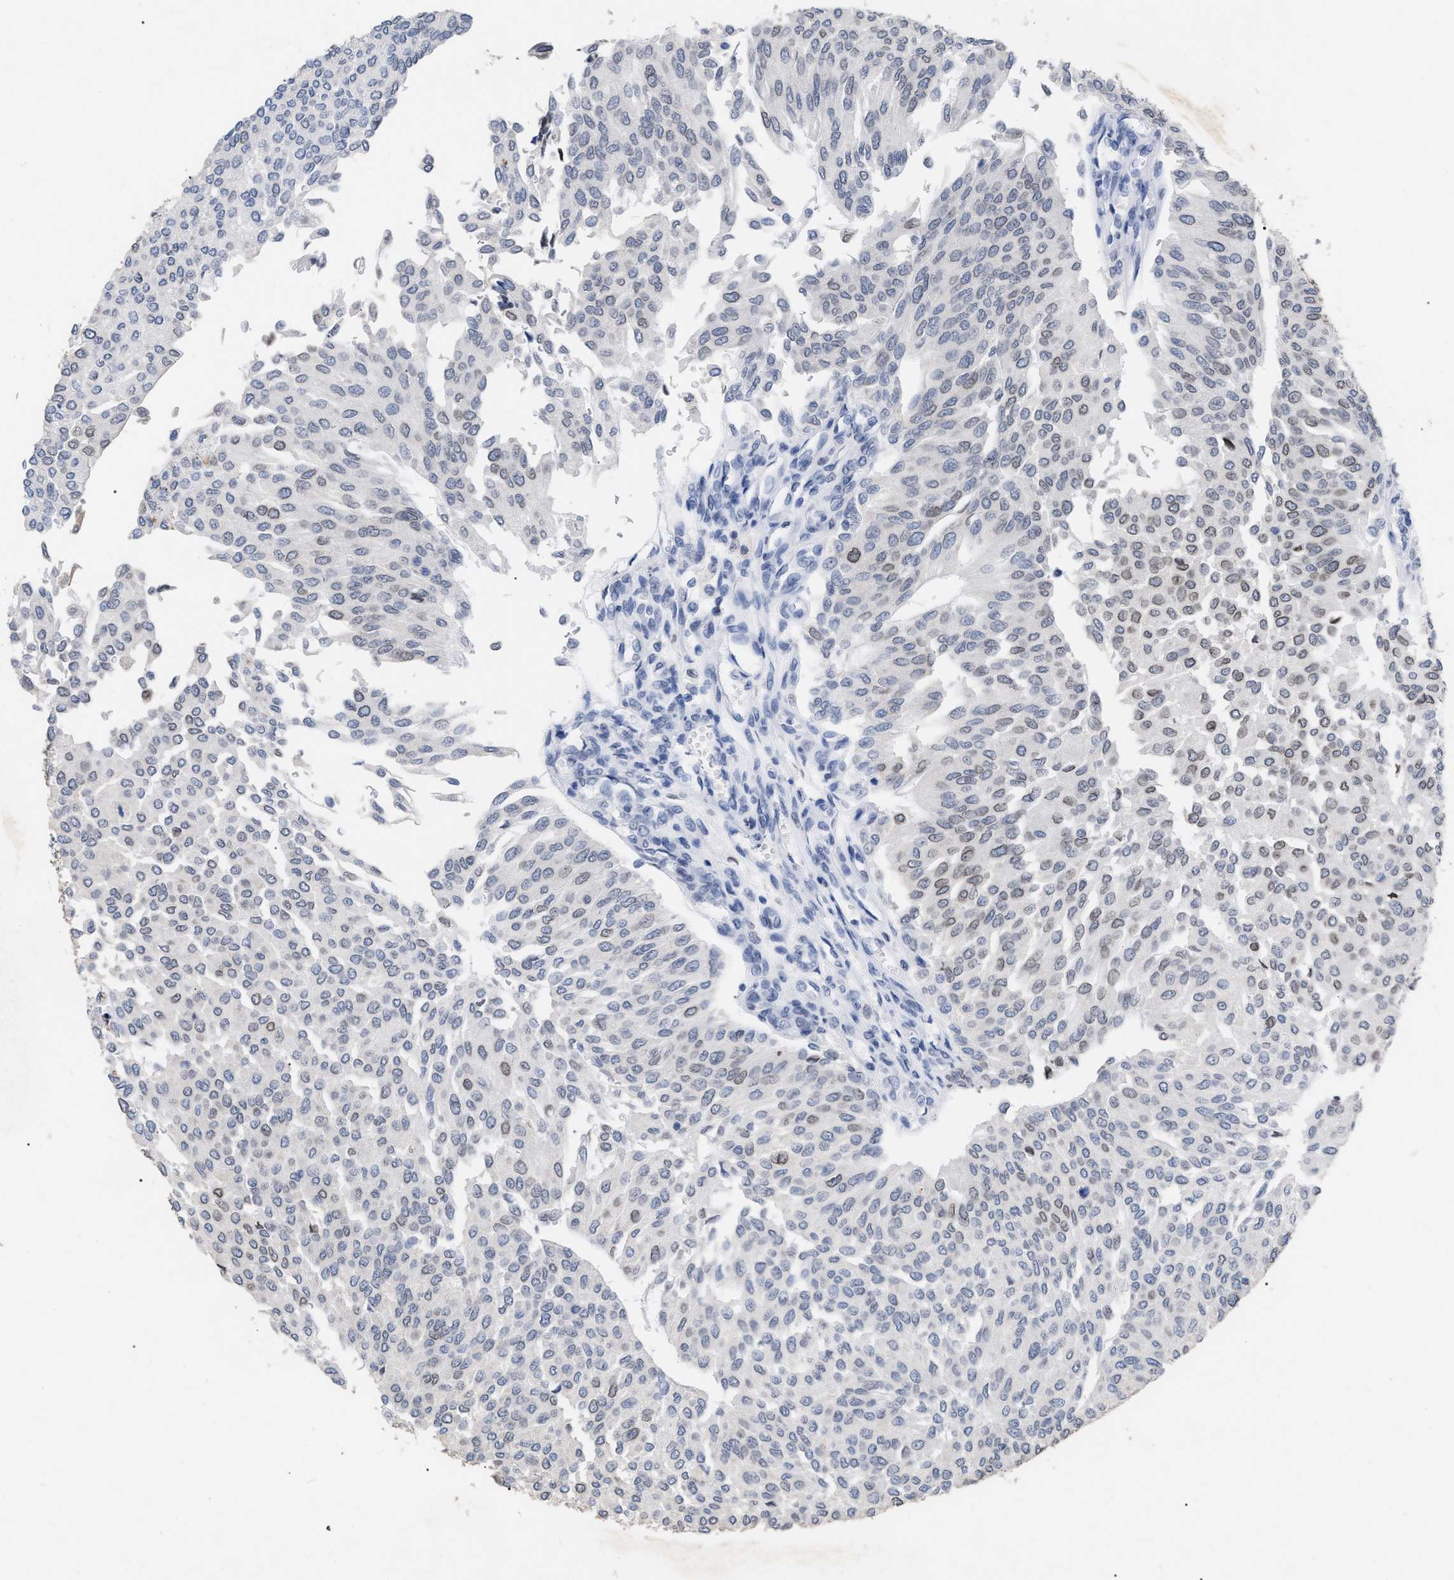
{"staining": {"intensity": "weak", "quantity": "<25%", "location": "cytoplasmic/membranous,nuclear"}, "tissue": "urothelial cancer", "cell_type": "Tumor cells", "image_type": "cancer", "snomed": [{"axis": "morphology", "description": "Urothelial carcinoma, Low grade"}, {"axis": "topography", "description": "Urinary bladder"}], "caption": "This is an immunohistochemistry micrograph of human low-grade urothelial carcinoma. There is no positivity in tumor cells.", "gene": "TPR", "patient": {"sex": "female", "age": 79}}